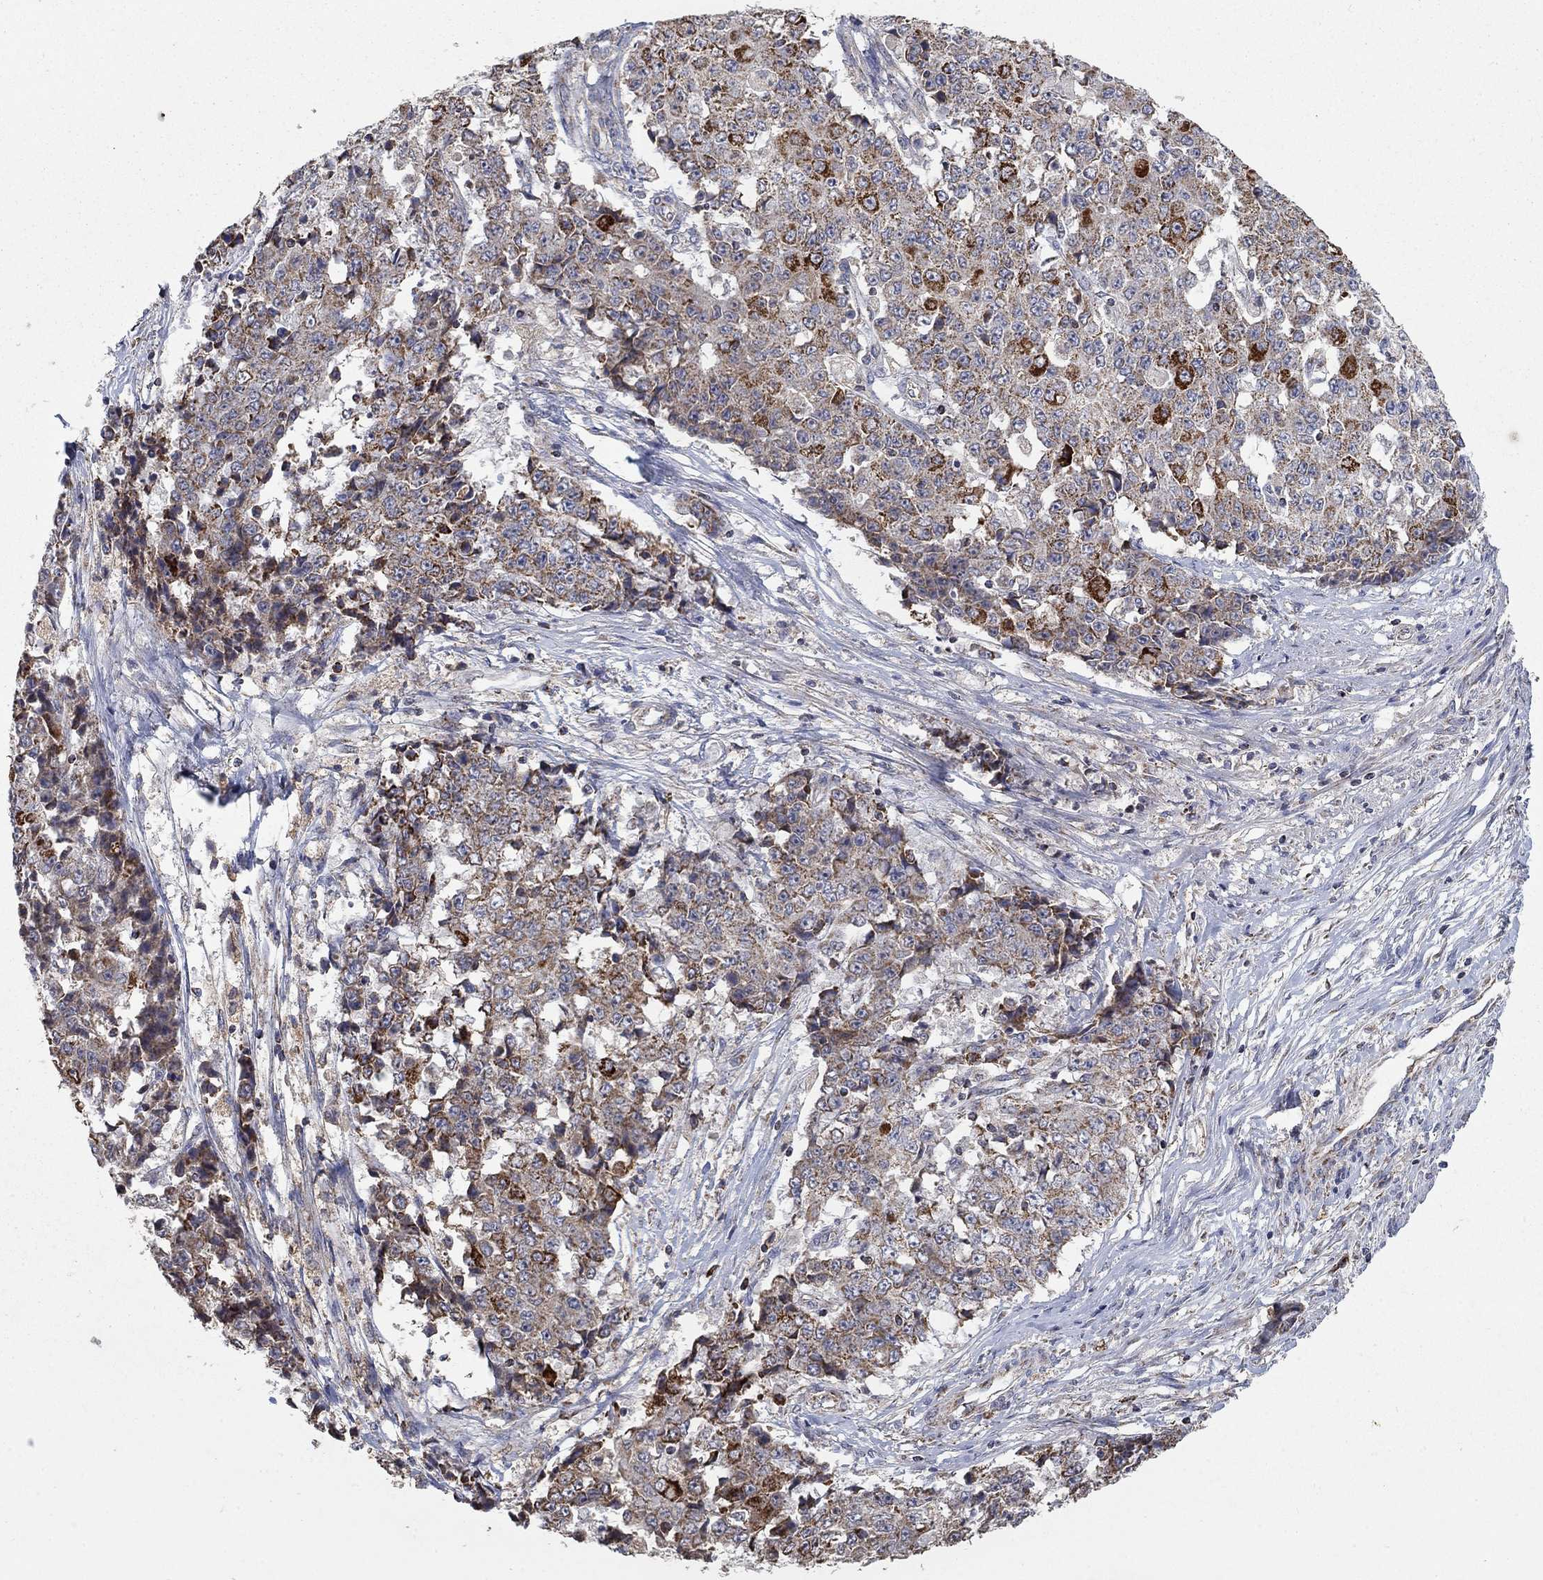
{"staining": {"intensity": "strong", "quantity": "<25%", "location": "cytoplasmic/membranous"}, "tissue": "ovarian cancer", "cell_type": "Tumor cells", "image_type": "cancer", "snomed": [{"axis": "morphology", "description": "Carcinoma, endometroid"}, {"axis": "topography", "description": "Ovary"}], "caption": "Human ovarian cancer (endometroid carcinoma) stained for a protein (brown) demonstrates strong cytoplasmic/membranous positive staining in about <25% of tumor cells.", "gene": "GPSM1", "patient": {"sex": "female", "age": 42}}